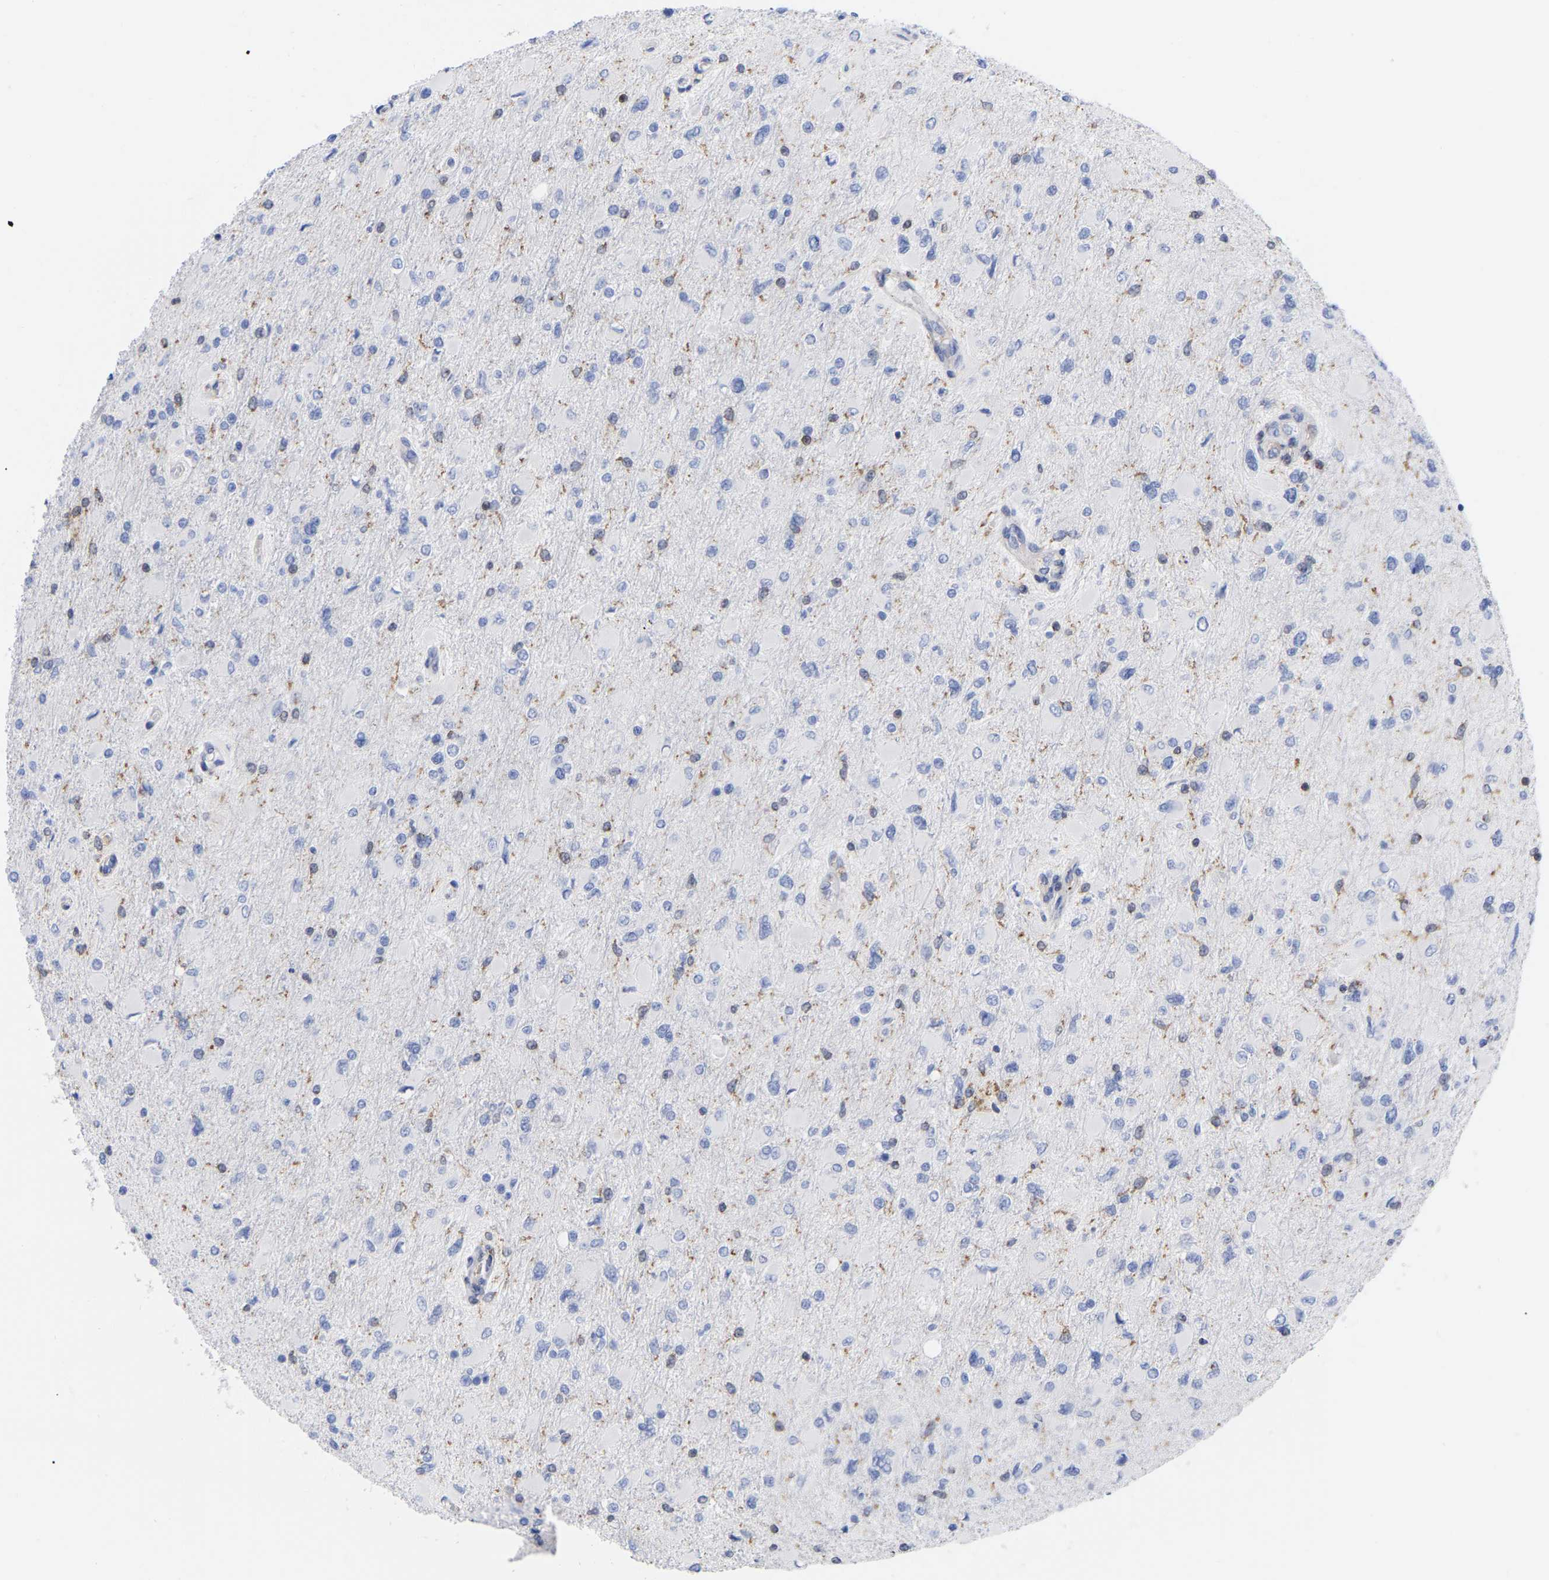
{"staining": {"intensity": "negative", "quantity": "none", "location": "none"}, "tissue": "glioma", "cell_type": "Tumor cells", "image_type": "cancer", "snomed": [{"axis": "morphology", "description": "Glioma, malignant, High grade"}, {"axis": "topography", "description": "Cerebral cortex"}], "caption": "A micrograph of human glioma is negative for staining in tumor cells.", "gene": "GIMAP4", "patient": {"sex": "female", "age": 36}}